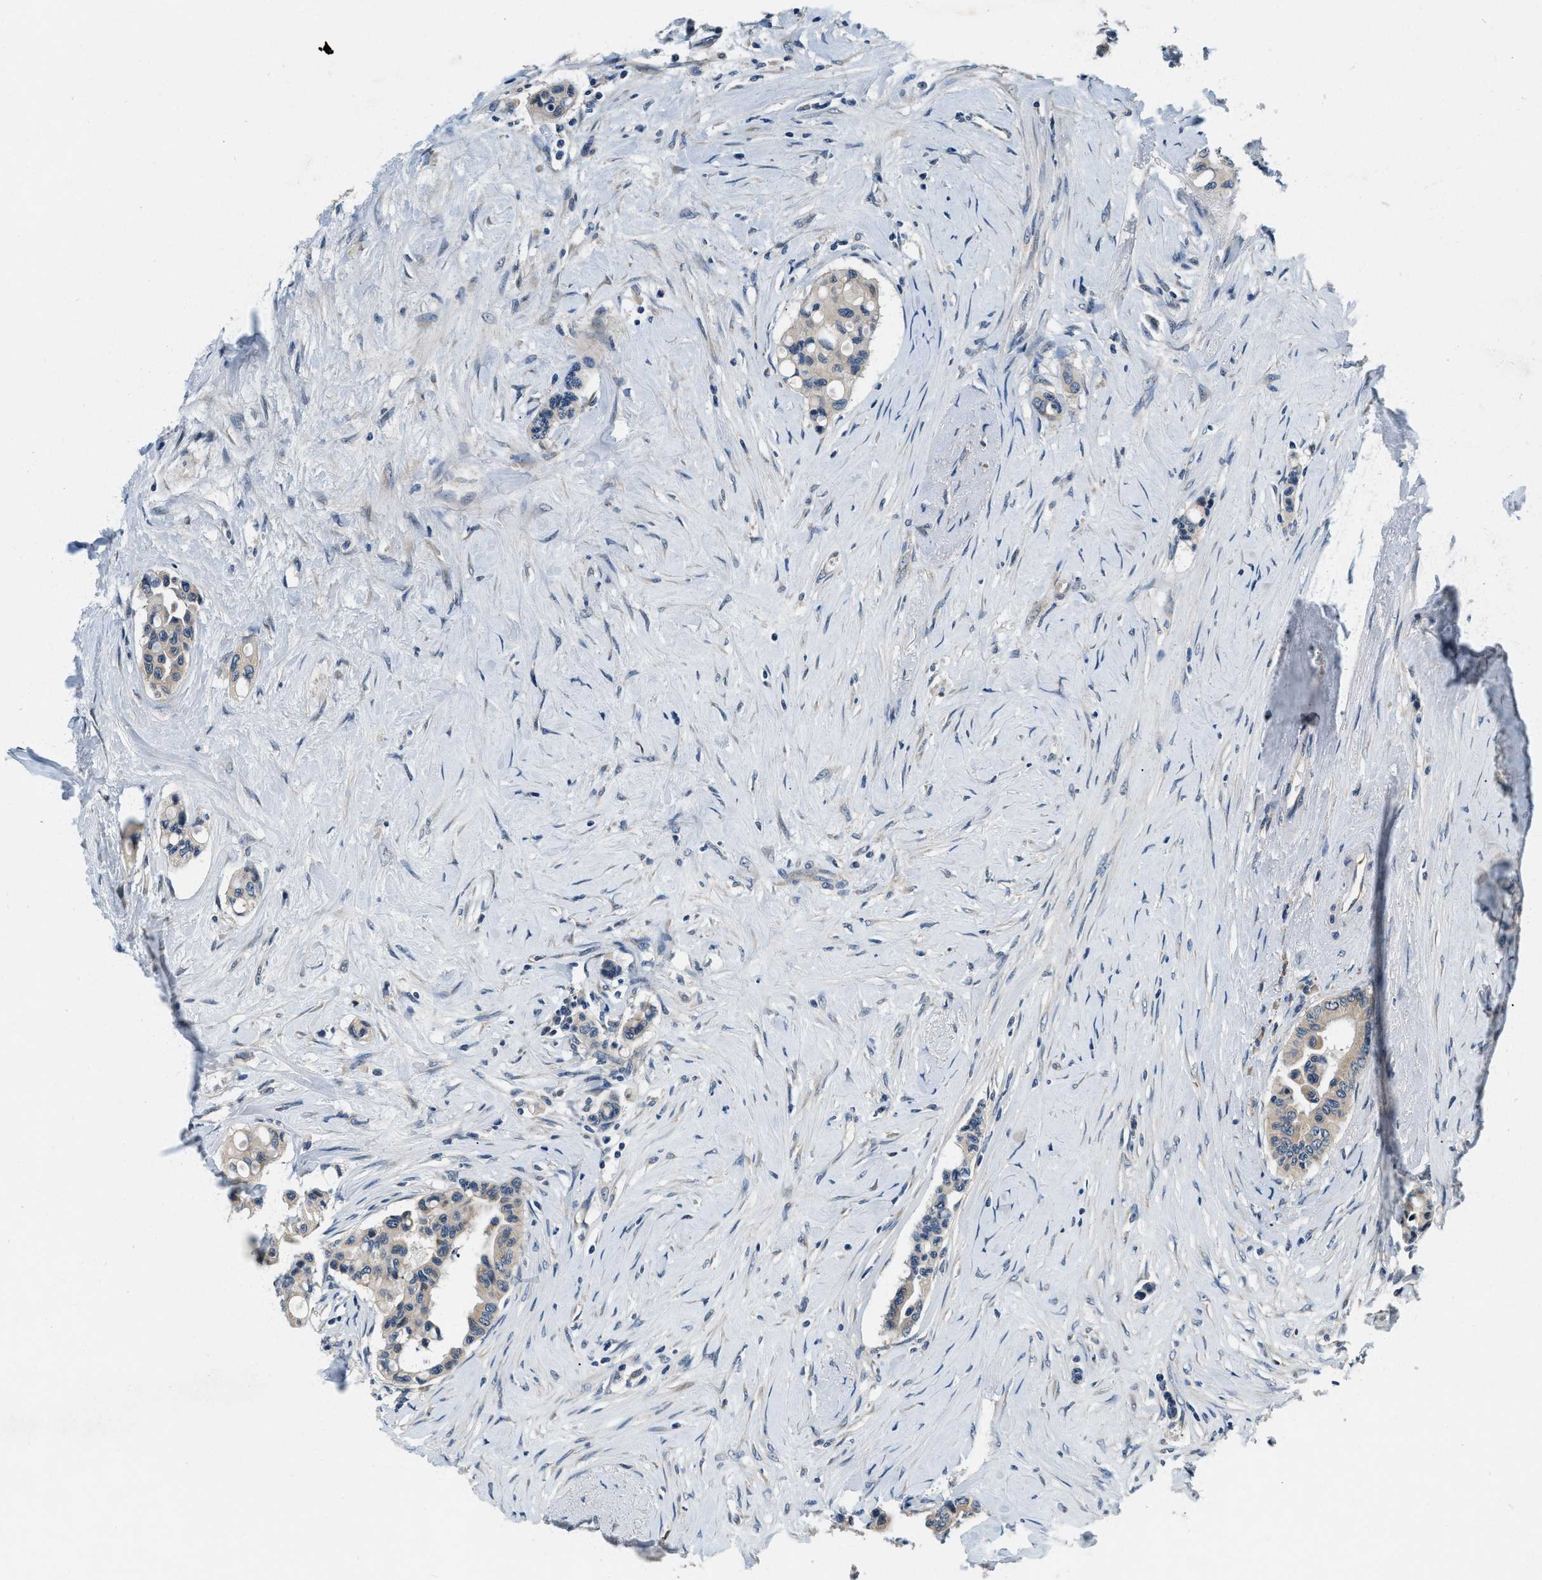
{"staining": {"intensity": "weak", "quantity": ">75%", "location": "cytoplasmic/membranous"}, "tissue": "colorectal cancer", "cell_type": "Tumor cells", "image_type": "cancer", "snomed": [{"axis": "morphology", "description": "Normal tissue, NOS"}, {"axis": "morphology", "description": "Adenocarcinoma, NOS"}, {"axis": "topography", "description": "Colon"}], "caption": "DAB immunohistochemical staining of colorectal cancer (adenocarcinoma) demonstrates weak cytoplasmic/membranous protein positivity in about >75% of tumor cells.", "gene": "YAE1", "patient": {"sex": "male", "age": 82}}